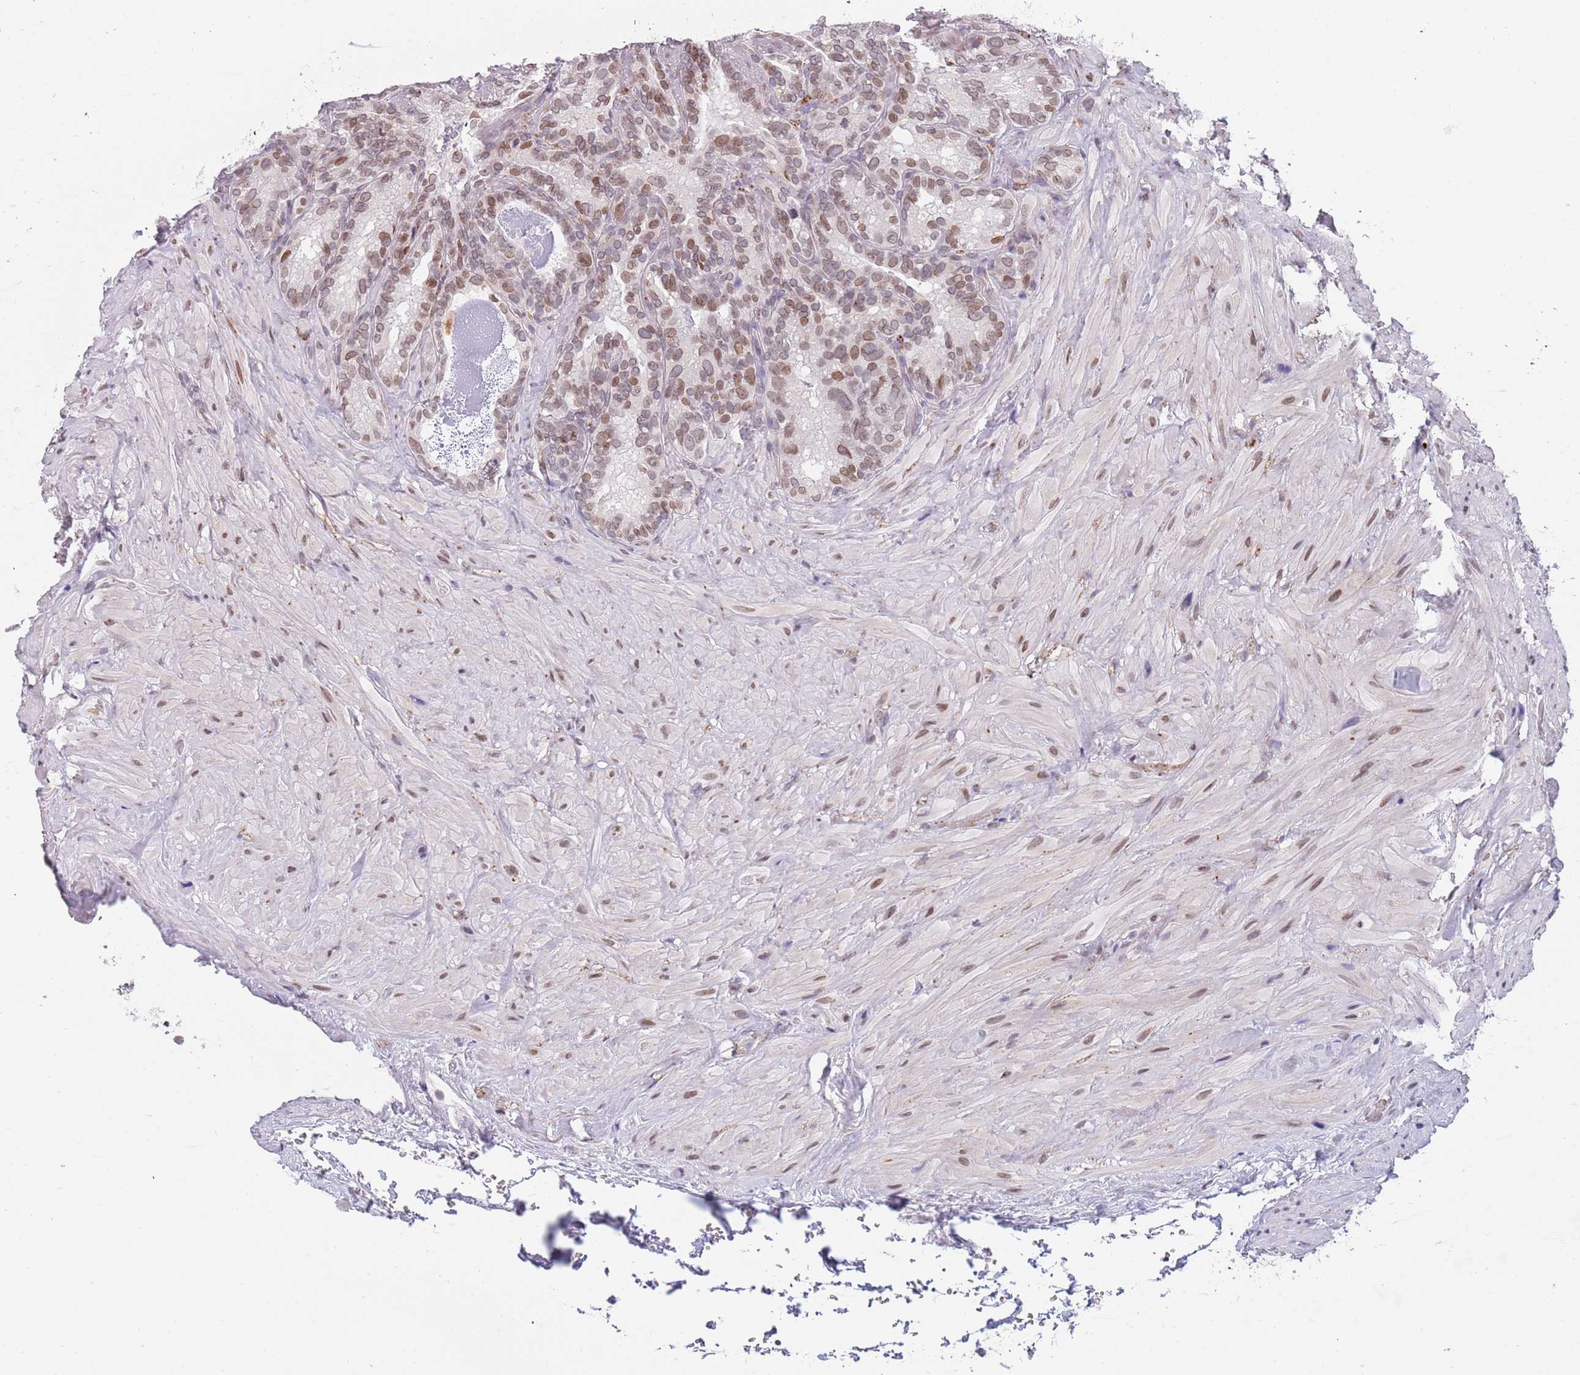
{"staining": {"intensity": "moderate", "quantity": ">75%", "location": "cytoplasmic/membranous,nuclear"}, "tissue": "seminal vesicle", "cell_type": "Glandular cells", "image_type": "normal", "snomed": [{"axis": "morphology", "description": "Normal tissue, NOS"}, {"axis": "topography", "description": "Seminal veicle"}], "caption": "Seminal vesicle stained with immunohistochemistry shows moderate cytoplasmic/membranous,nuclear expression in approximately >75% of glandular cells.", "gene": "KLHDC2", "patient": {"sex": "male", "age": 62}}